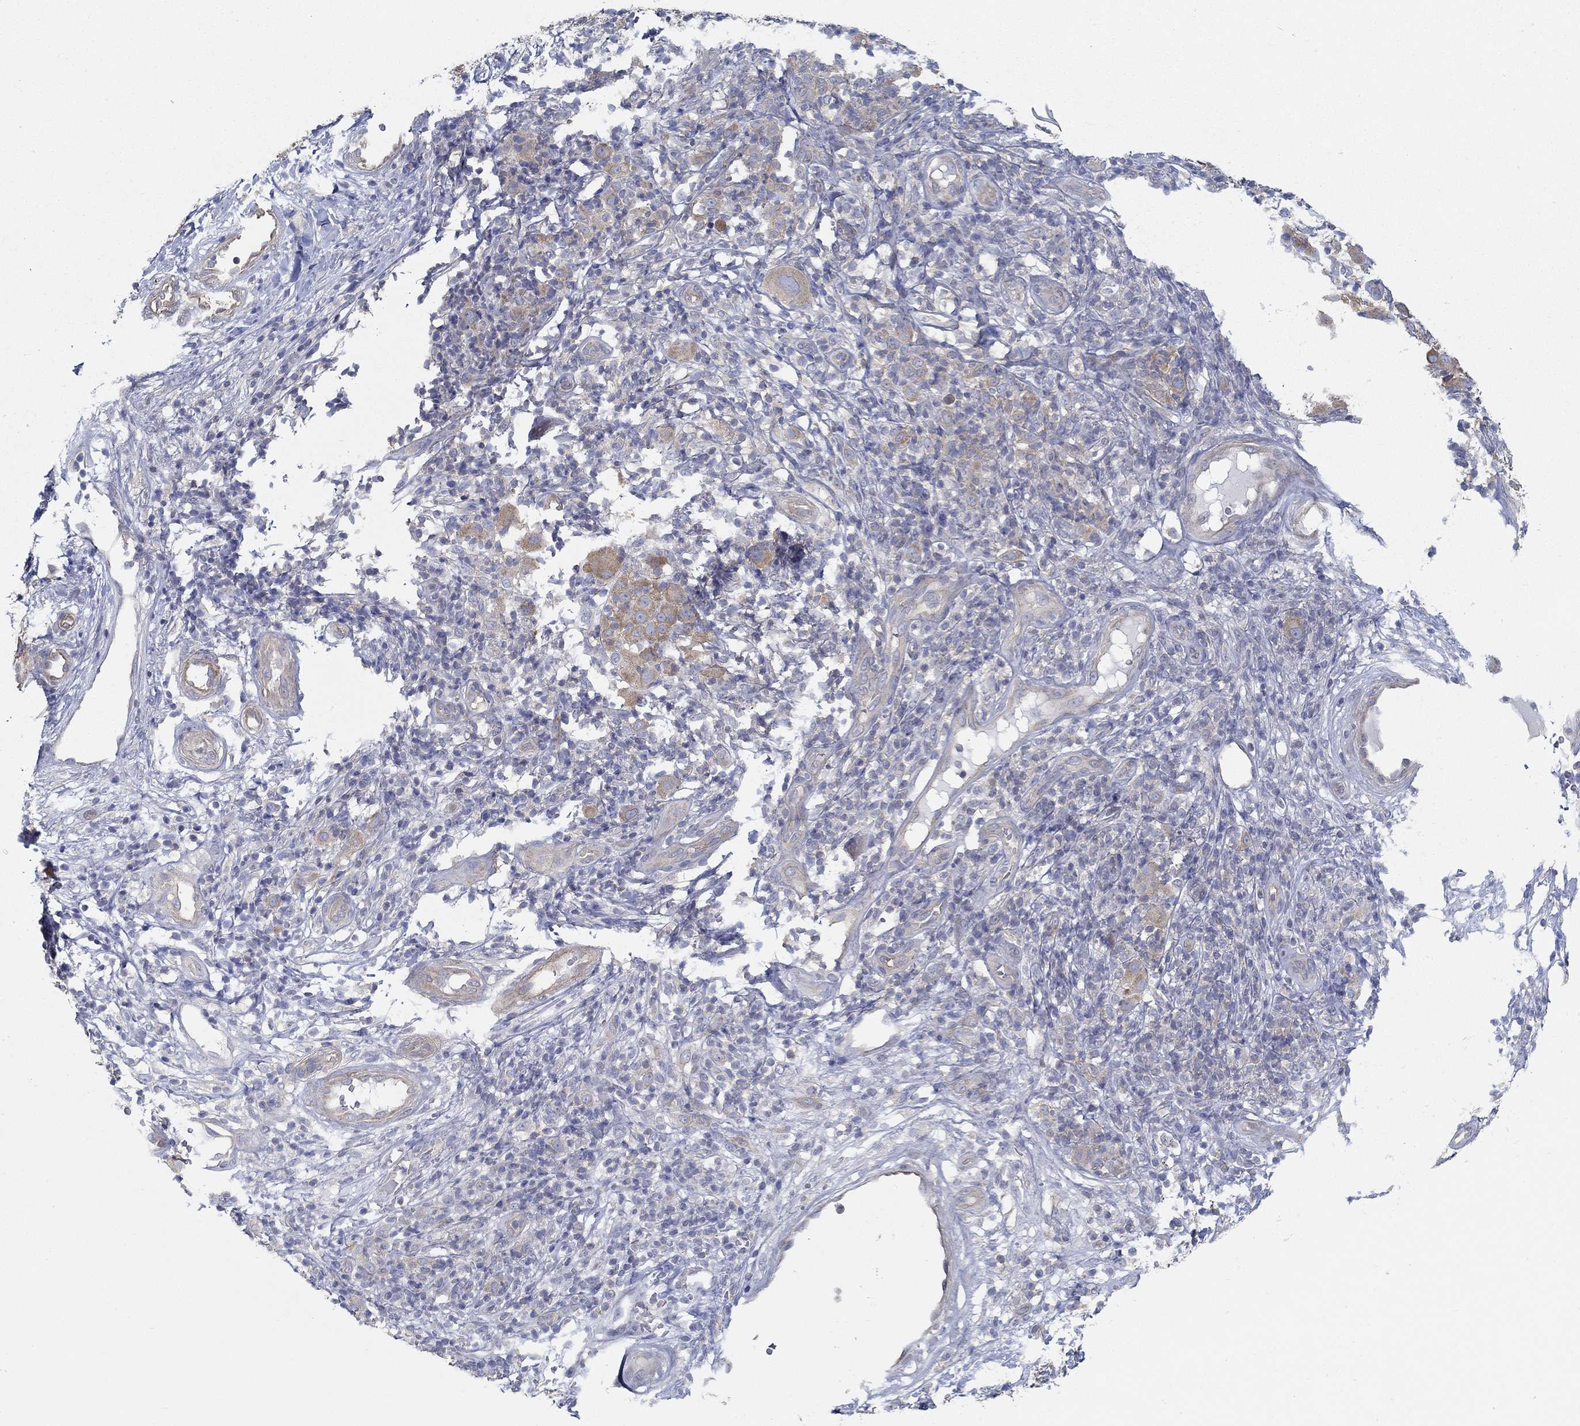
{"staining": {"intensity": "weak", "quantity": "25%-75%", "location": "cytoplasmic/membranous"}, "tissue": "melanoma", "cell_type": "Tumor cells", "image_type": "cancer", "snomed": [{"axis": "morphology", "description": "Malignant melanoma, NOS"}, {"axis": "topography", "description": "Skin"}], "caption": "This photomicrograph demonstrates immunohistochemistry (IHC) staining of human malignant melanoma, with low weak cytoplasmic/membranous positivity in about 25%-75% of tumor cells.", "gene": "BBOF1", "patient": {"sex": "female", "age": 87}}